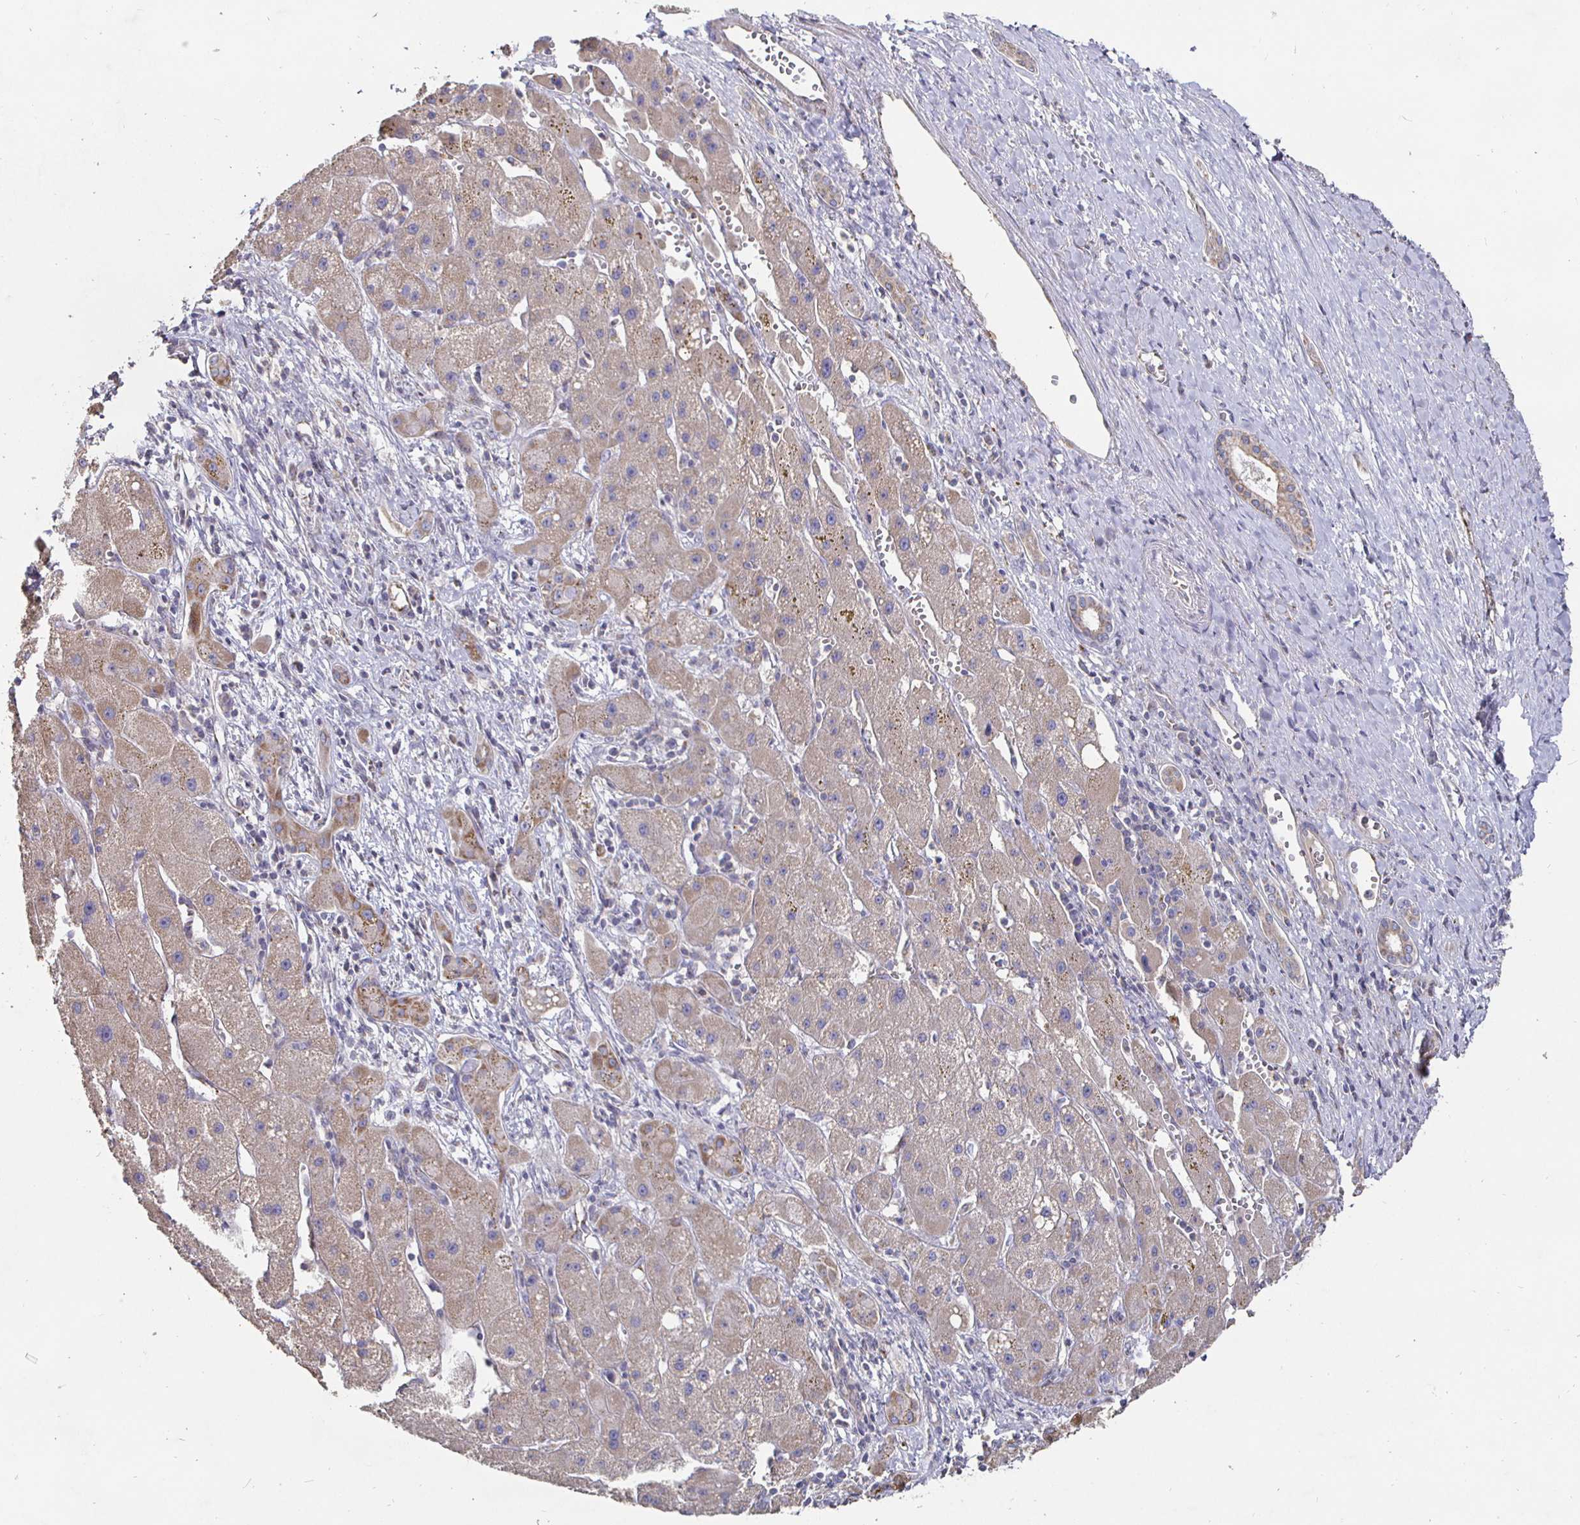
{"staining": {"intensity": "weak", "quantity": ">75%", "location": "cytoplasmic/membranous"}, "tissue": "liver cancer", "cell_type": "Tumor cells", "image_type": "cancer", "snomed": [{"axis": "morphology", "description": "Carcinoma, Hepatocellular, NOS"}, {"axis": "topography", "description": "Liver"}], "caption": "Immunohistochemical staining of hepatocellular carcinoma (liver) demonstrates low levels of weak cytoplasmic/membranous protein staining in about >75% of tumor cells.", "gene": "NRSN1", "patient": {"sex": "female", "age": 82}}